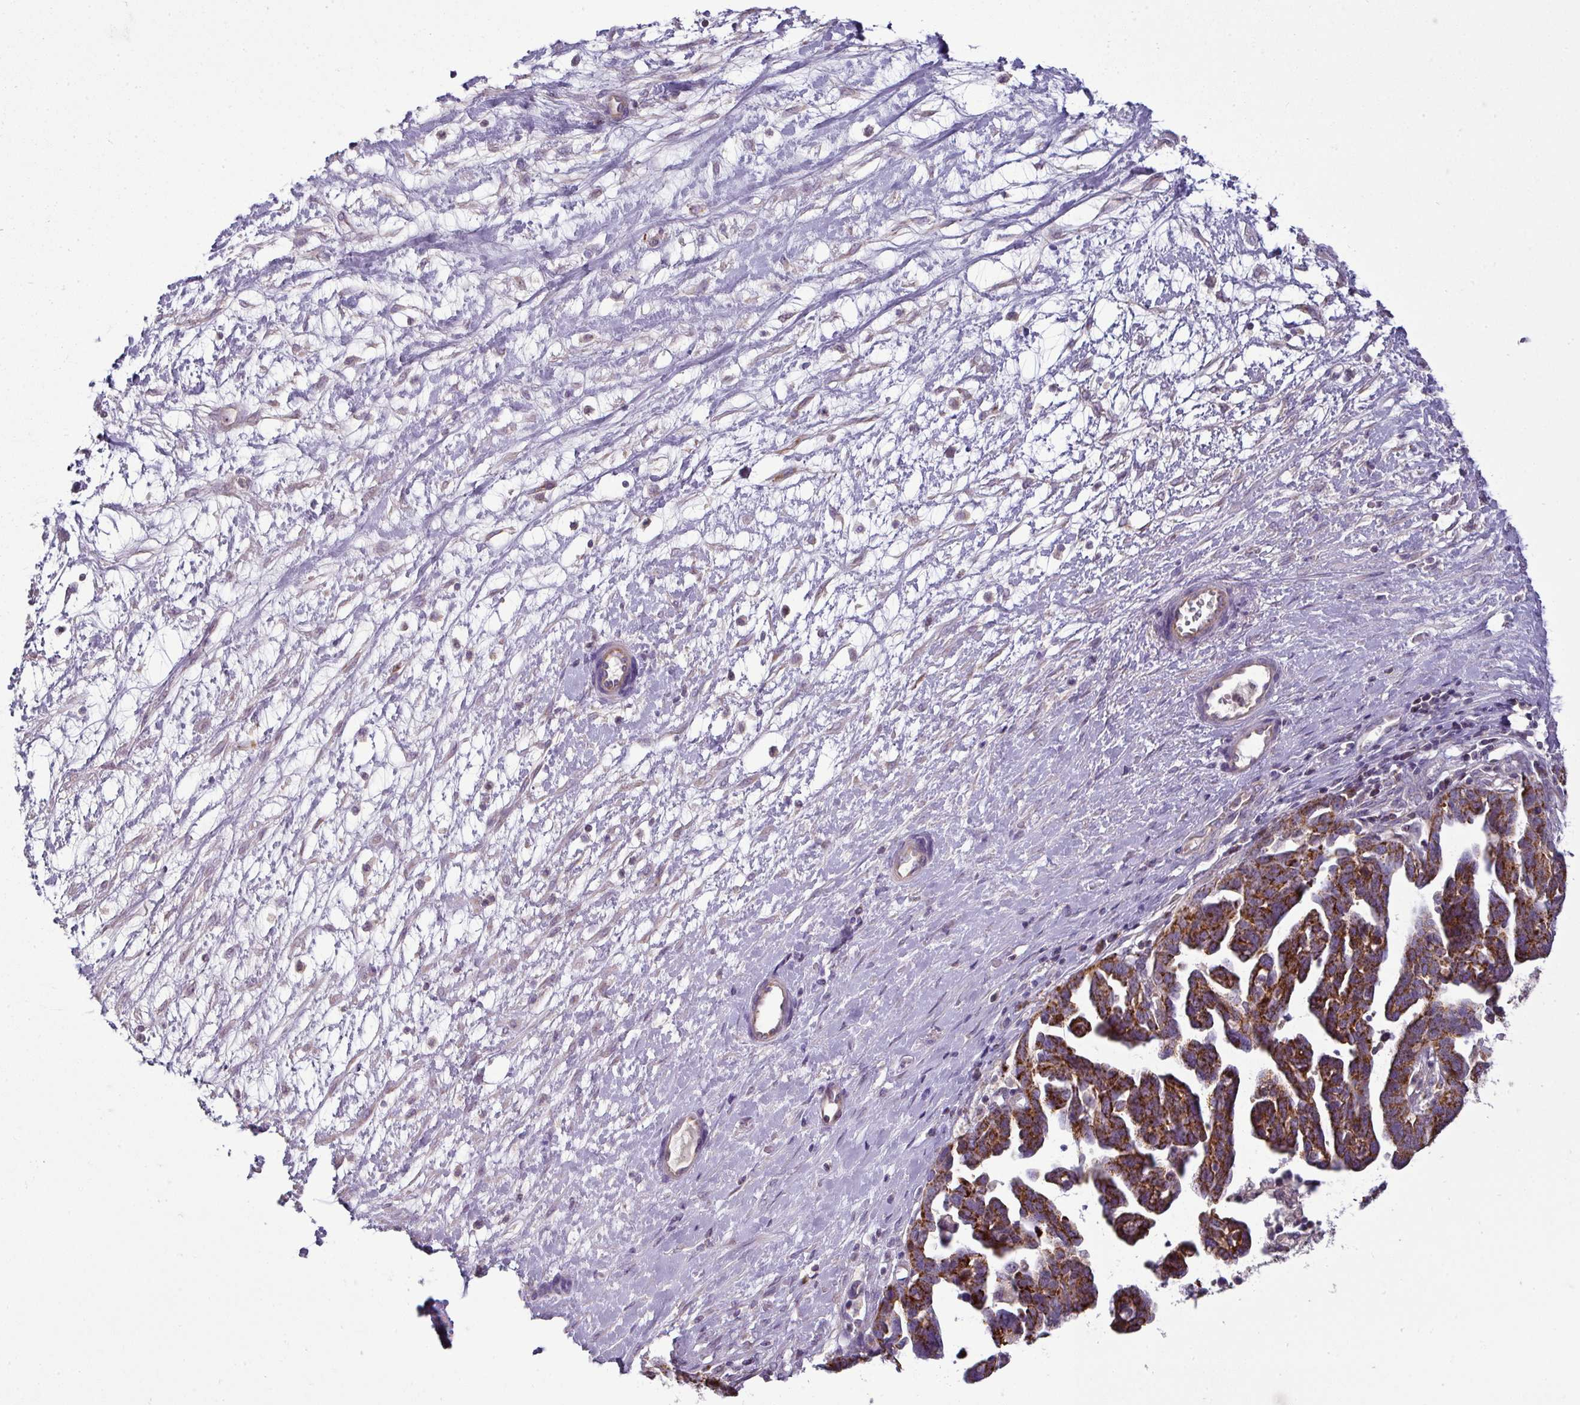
{"staining": {"intensity": "strong", "quantity": ">75%", "location": "cytoplasmic/membranous"}, "tissue": "ovarian cancer", "cell_type": "Tumor cells", "image_type": "cancer", "snomed": [{"axis": "morphology", "description": "Cystadenocarcinoma, serous, NOS"}, {"axis": "topography", "description": "Ovary"}], "caption": "Human serous cystadenocarcinoma (ovarian) stained with a protein marker shows strong staining in tumor cells.", "gene": "TRAPPC1", "patient": {"sex": "female", "age": 54}}